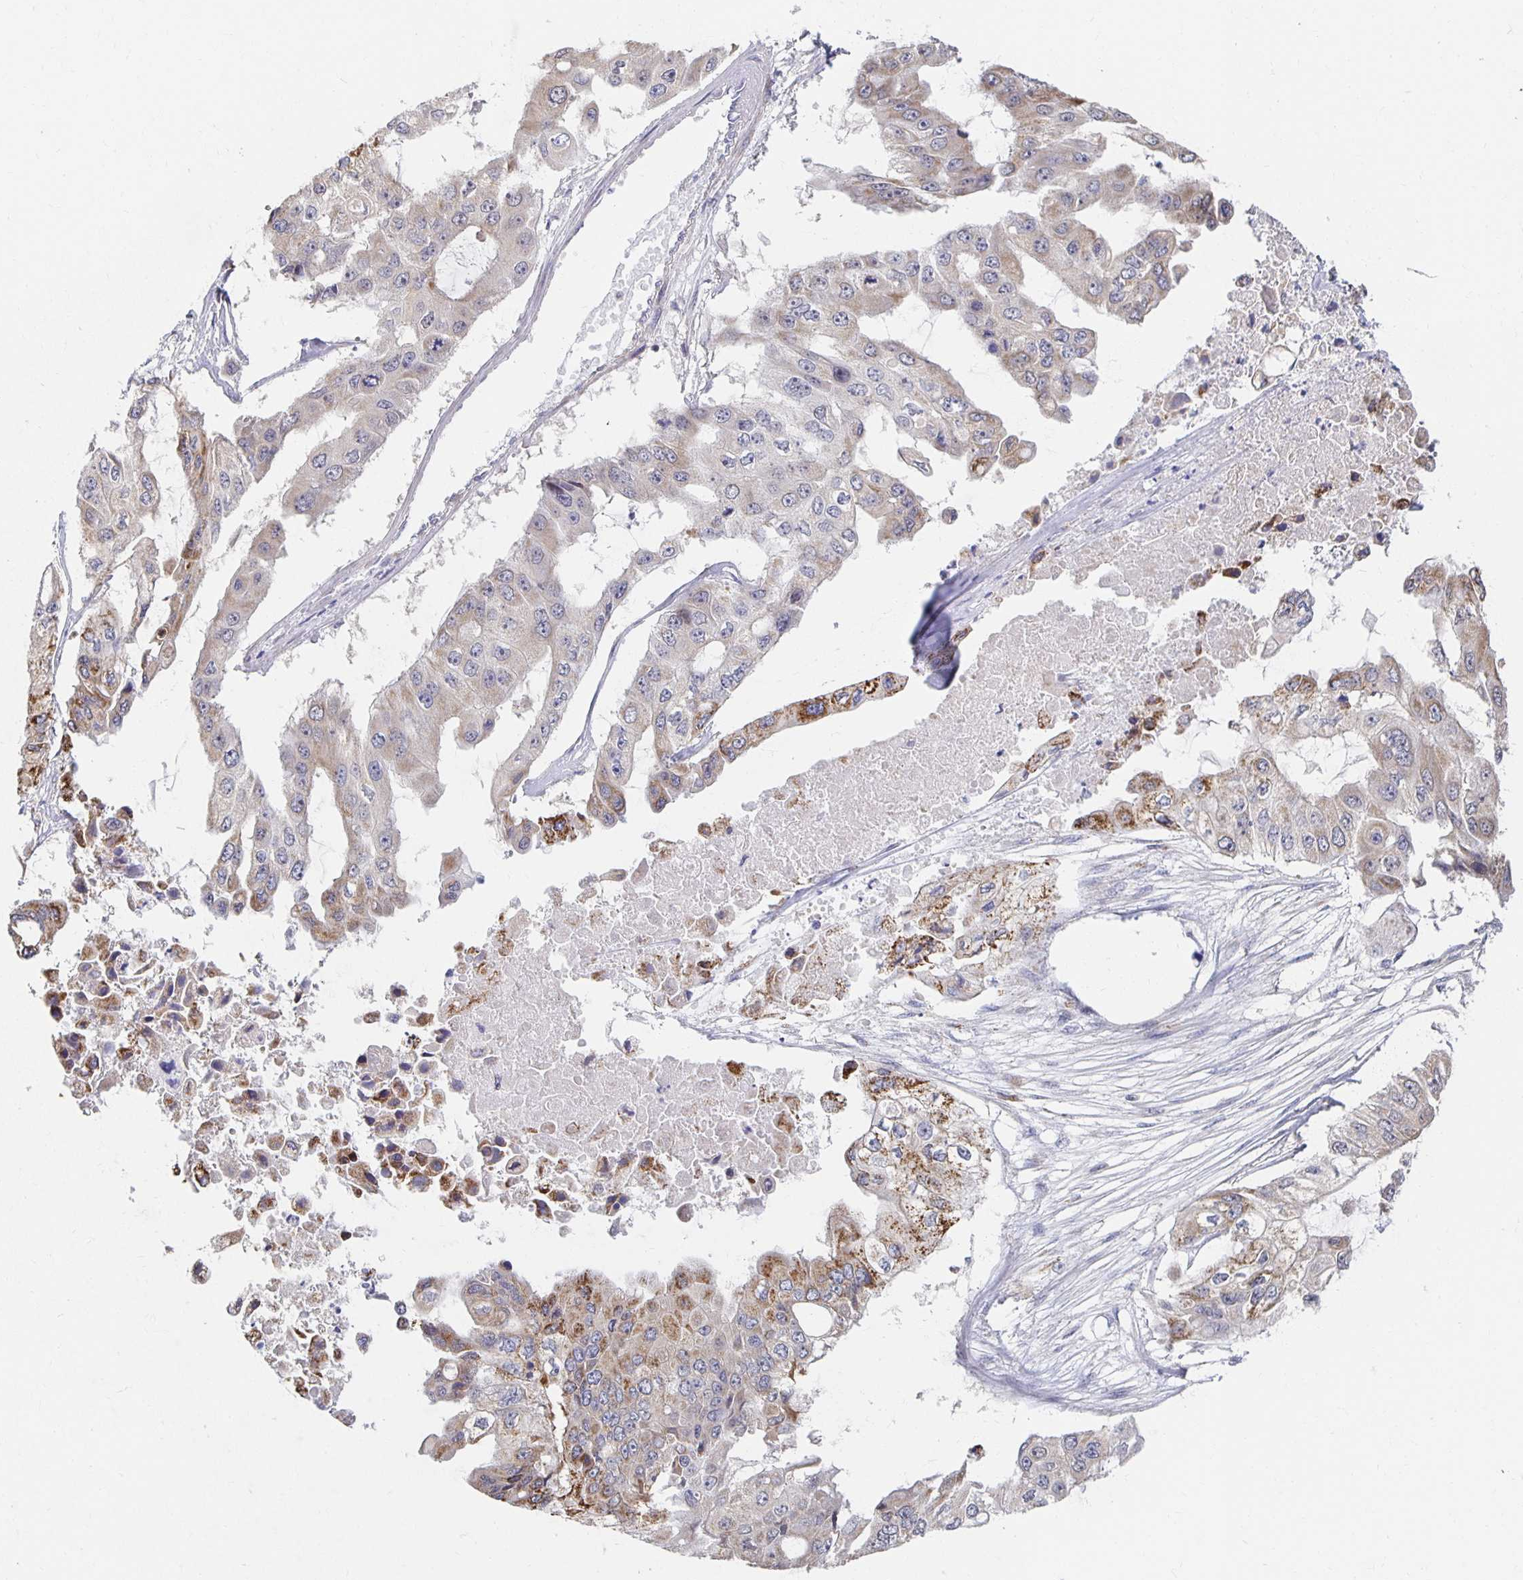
{"staining": {"intensity": "moderate", "quantity": "<25%", "location": "cytoplasmic/membranous"}, "tissue": "ovarian cancer", "cell_type": "Tumor cells", "image_type": "cancer", "snomed": [{"axis": "morphology", "description": "Cystadenocarcinoma, serous, NOS"}, {"axis": "topography", "description": "Ovary"}], "caption": "High-magnification brightfield microscopy of serous cystadenocarcinoma (ovarian) stained with DAB (brown) and counterstained with hematoxylin (blue). tumor cells exhibit moderate cytoplasmic/membranous staining is identified in about<25% of cells.", "gene": "NKX2-8", "patient": {"sex": "female", "age": 56}}